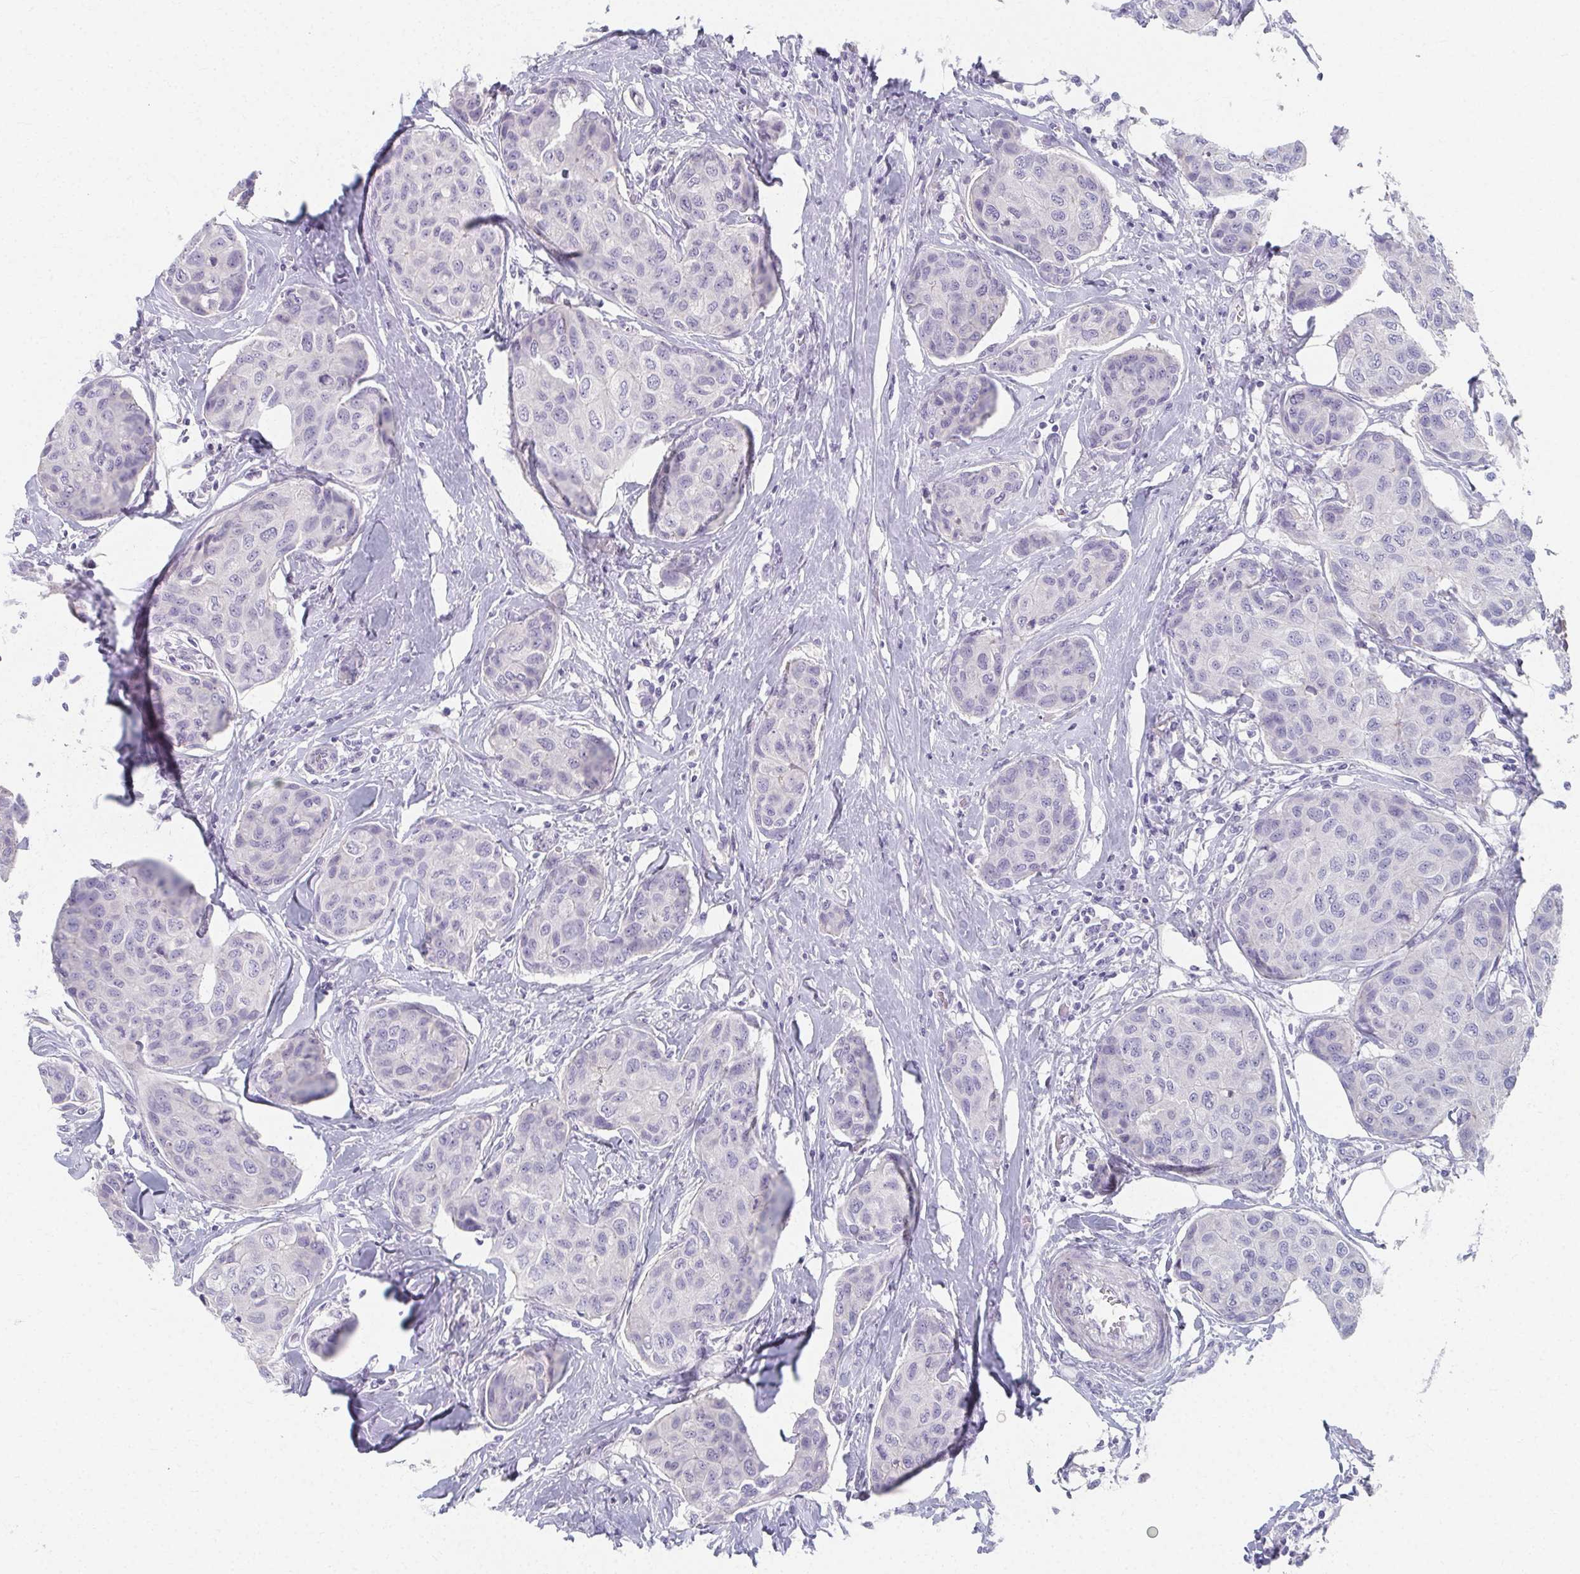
{"staining": {"intensity": "negative", "quantity": "none", "location": "none"}, "tissue": "breast cancer", "cell_type": "Tumor cells", "image_type": "cancer", "snomed": [{"axis": "morphology", "description": "Duct carcinoma"}, {"axis": "topography", "description": "Breast"}], "caption": "The histopathology image displays no significant staining in tumor cells of infiltrating ductal carcinoma (breast).", "gene": "CAMKV", "patient": {"sex": "female", "age": 80}}